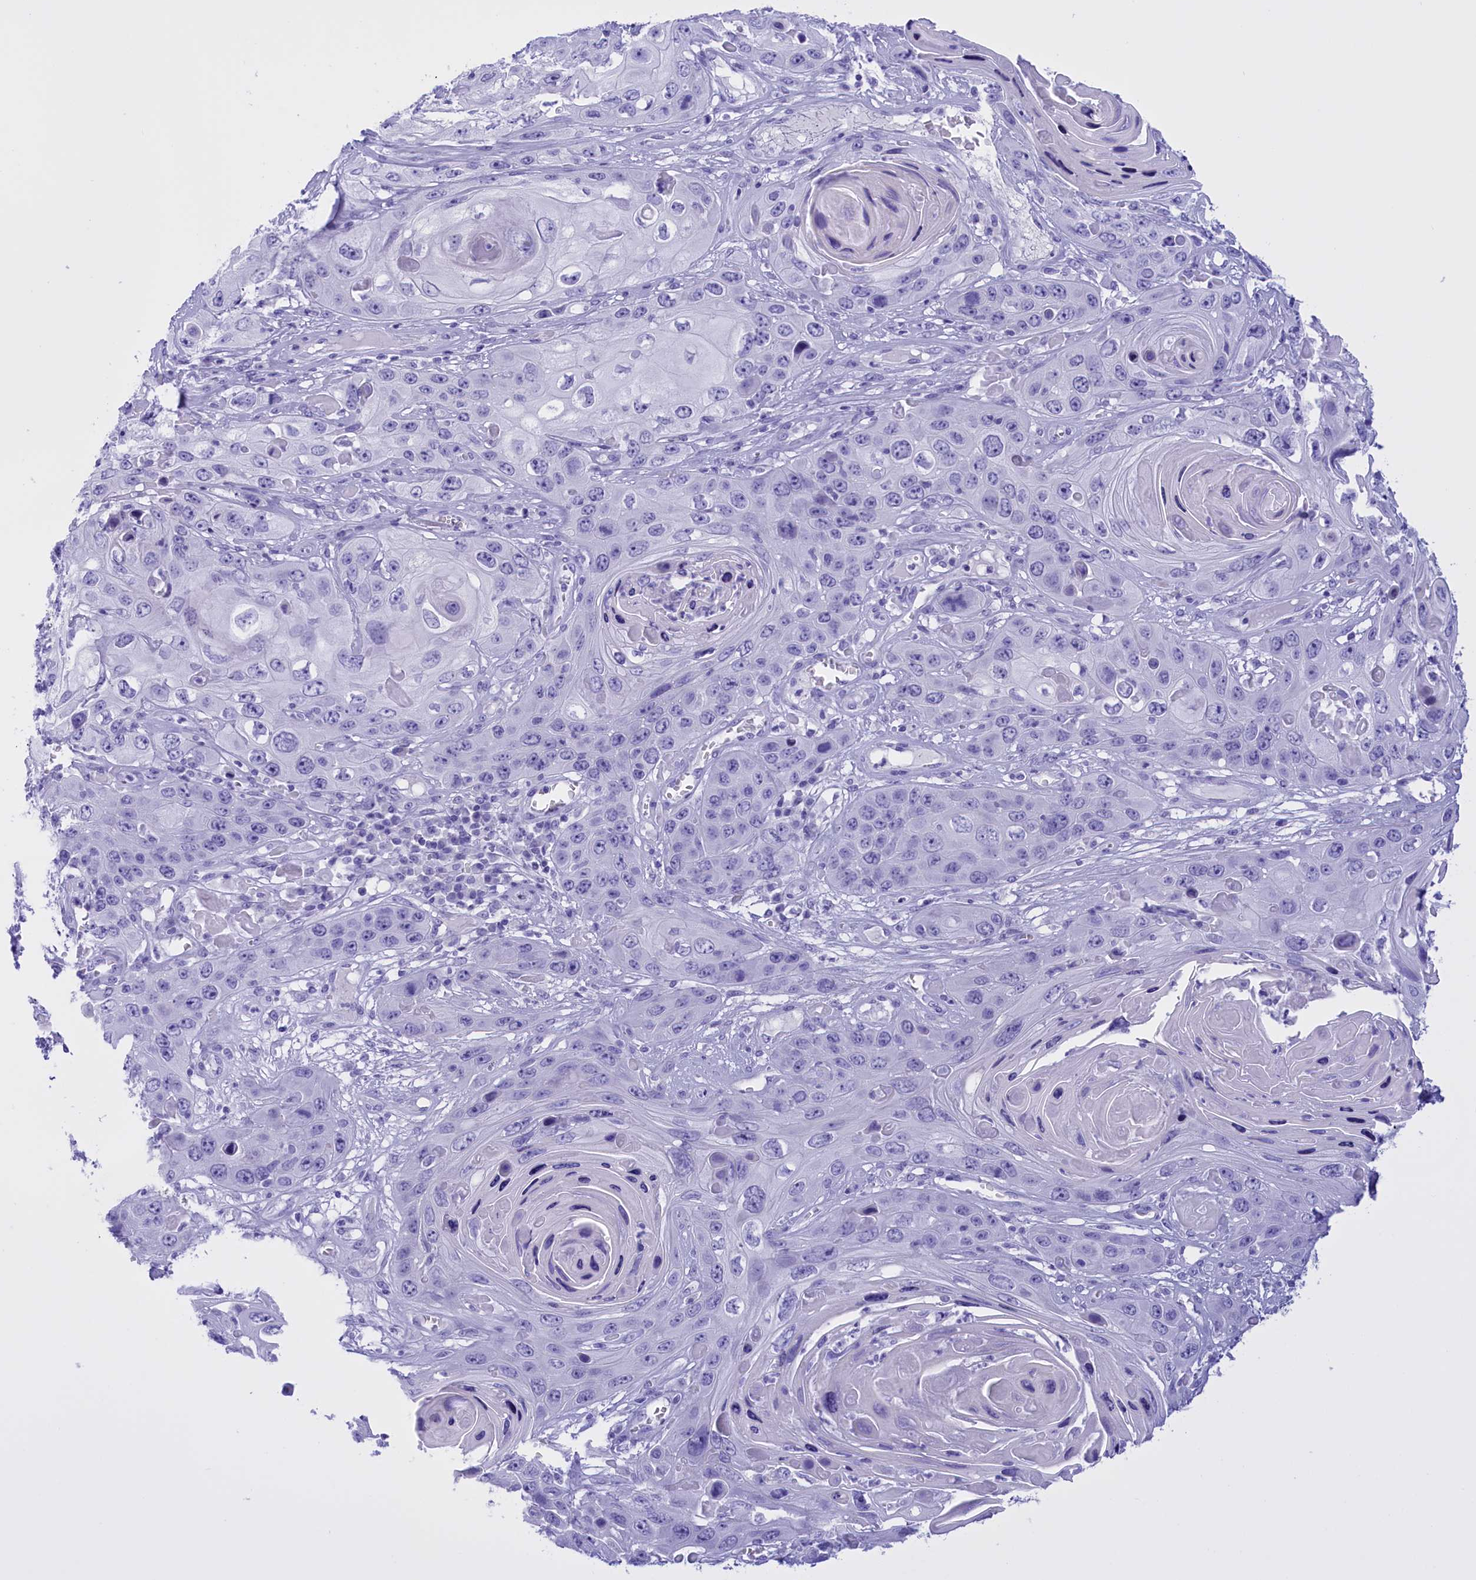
{"staining": {"intensity": "negative", "quantity": "none", "location": "none"}, "tissue": "skin cancer", "cell_type": "Tumor cells", "image_type": "cancer", "snomed": [{"axis": "morphology", "description": "Squamous cell carcinoma, NOS"}, {"axis": "topography", "description": "Skin"}], "caption": "Immunohistochemical staining of human skin cancer (squamous cell carcinoma) shows no significant positivity in tumor cells. (Immunohistochemistry (ihc), brightfield microscopy, high magnification).", "gene": "BRI3", "patient": {"sex": "male", "age": 55}}